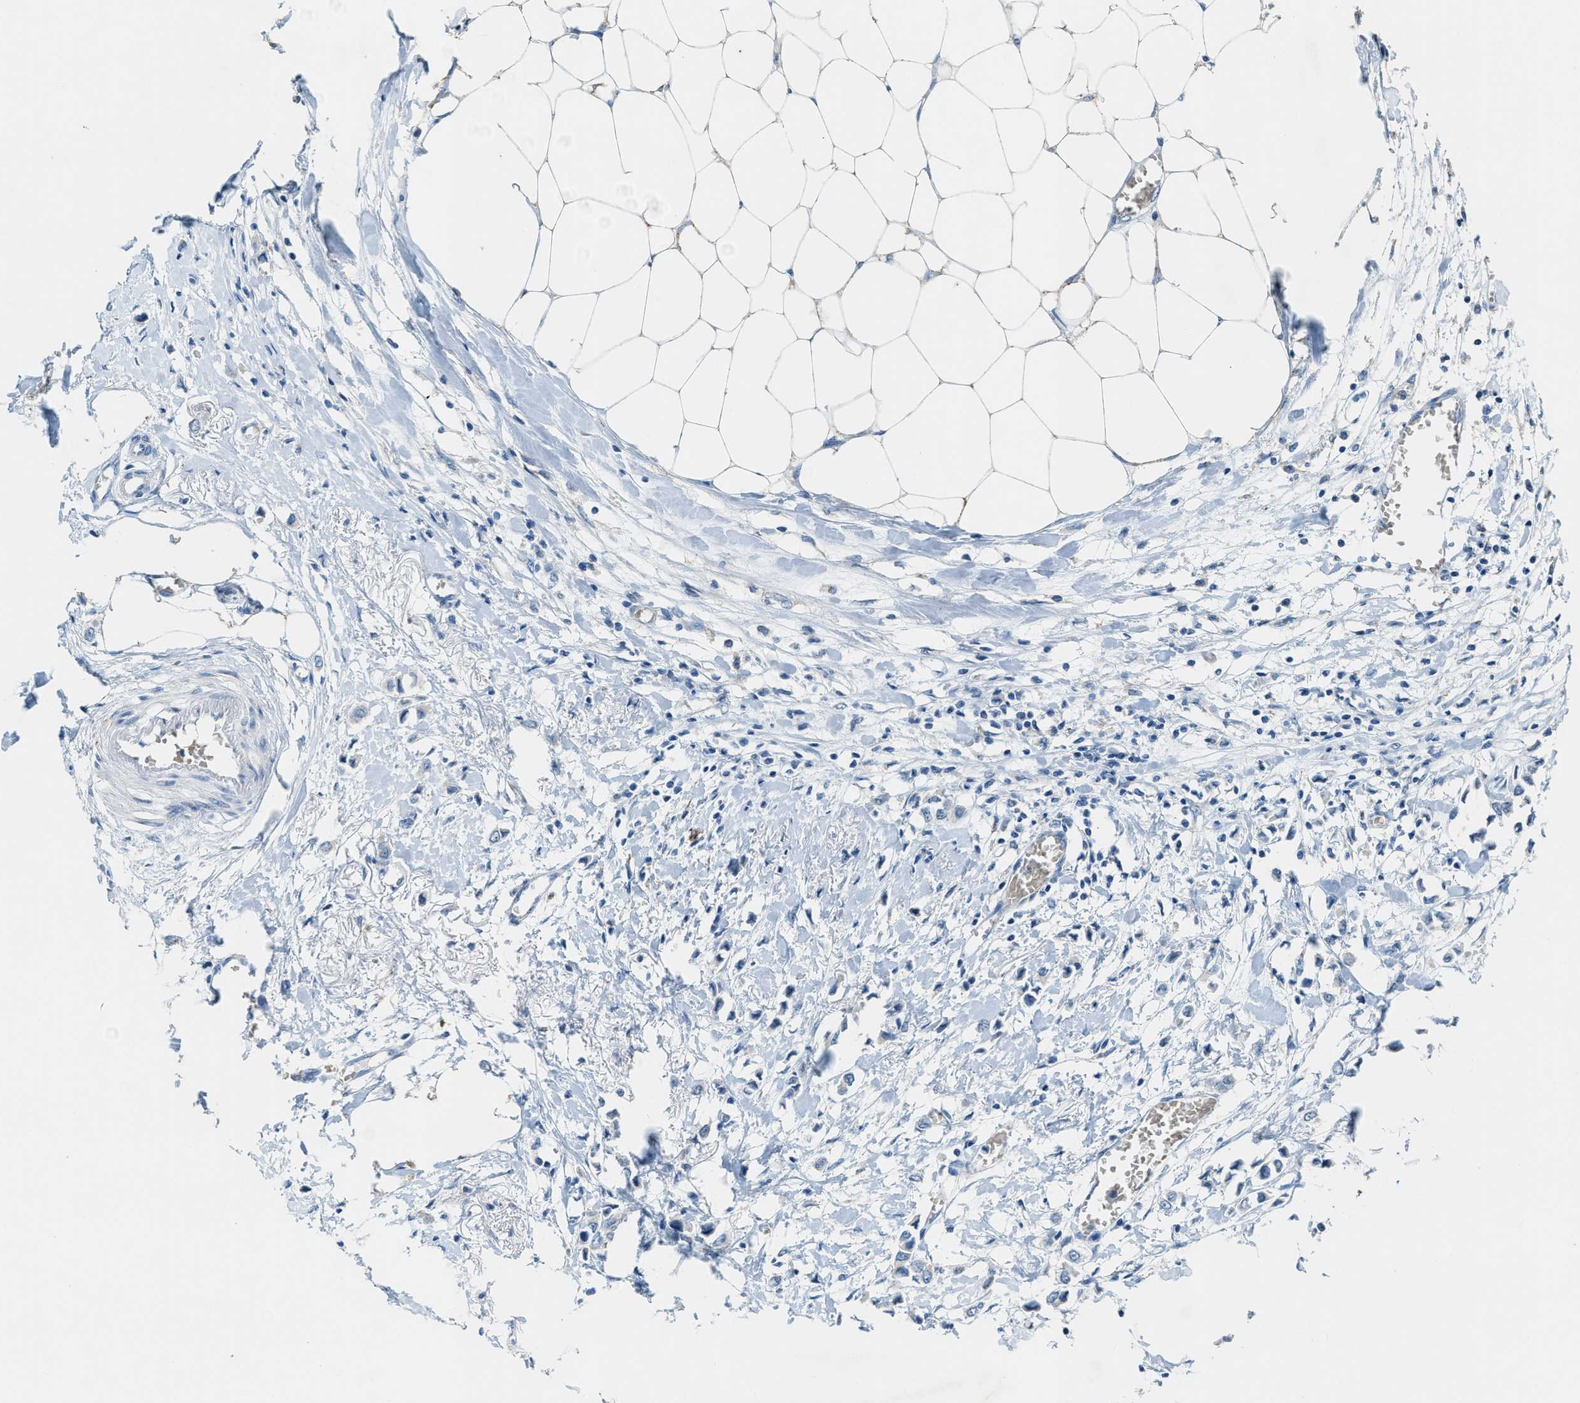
{"staining": {"intensity": "negative", "quantity": "none", "location": "none"}, "tissue": "breast cancer", "cell_type": "Tumor cells", "image_type": "cancer", "snomed": [{"axis": "morphology", "description": "Lobular carcinoma"}, {"axis": "topography", "description": "Breast"}], "caption": "IHC of breast cancer (lobular carcinoma) reveals no staining in tumor cells.", "gene": "CDON", "patient": {"sex": "female", "age": 51}}